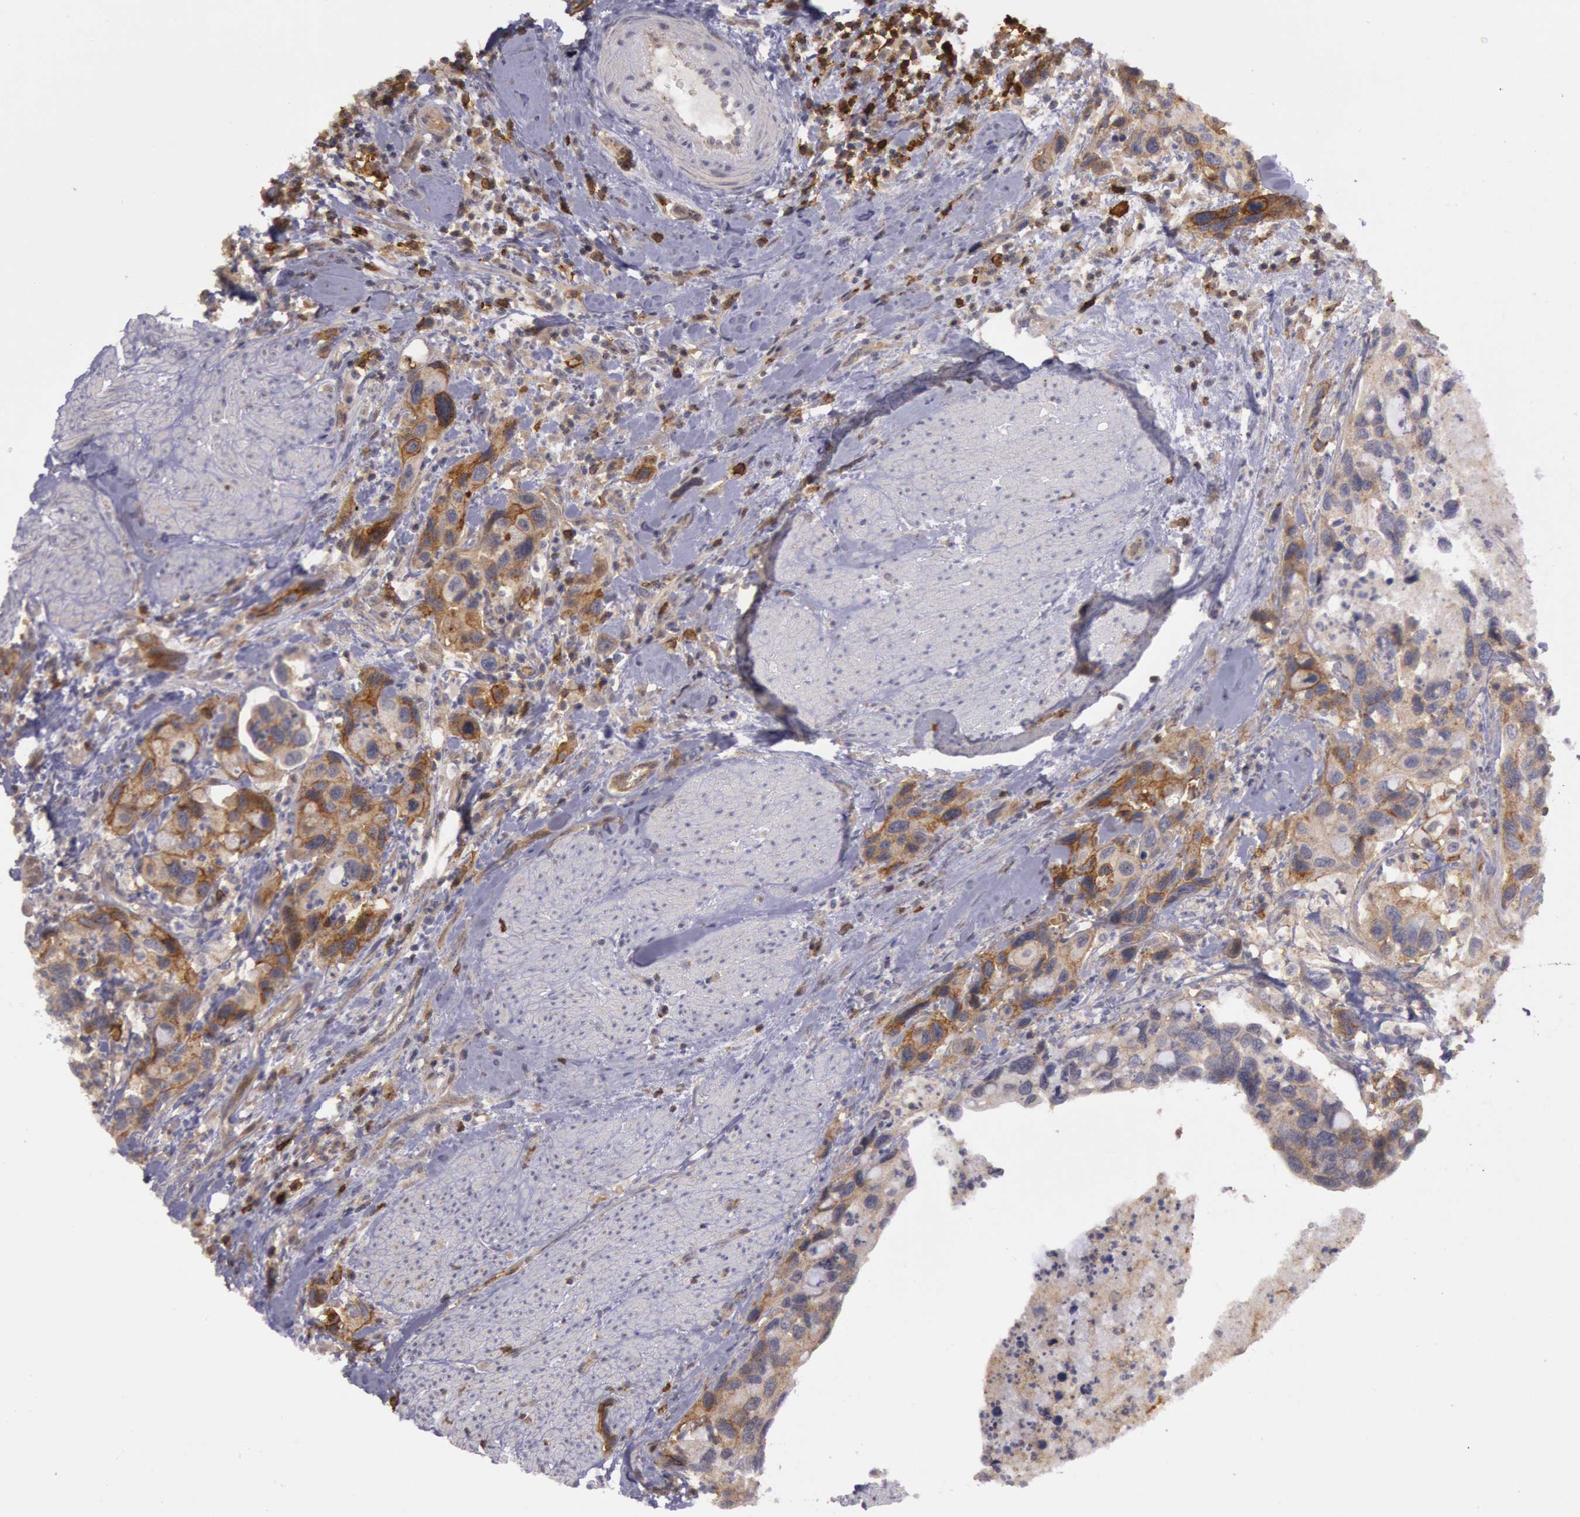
{"staining": {"intensity": "strong", "quantity": ">75%", "location": "cytoplasmic/membranous"}, "tissue": "urothelial cancer", "cell_type": "Tumor cells", "image_type": "cancer", "snomed": [{"axis": "morphology", "description": "Urothelial carcinoma, High grade"}, {"axis": "topography", "description": "Urinary bladder"}], "caption": "About >75% of tumor cells in urothelial cancer reveal strong cytoplasmic/membranous protein positivity as visualized by brown immunohistochemical staining.", "gene": "TRIB2", "patient": {"sex": "male", "age": 66}}